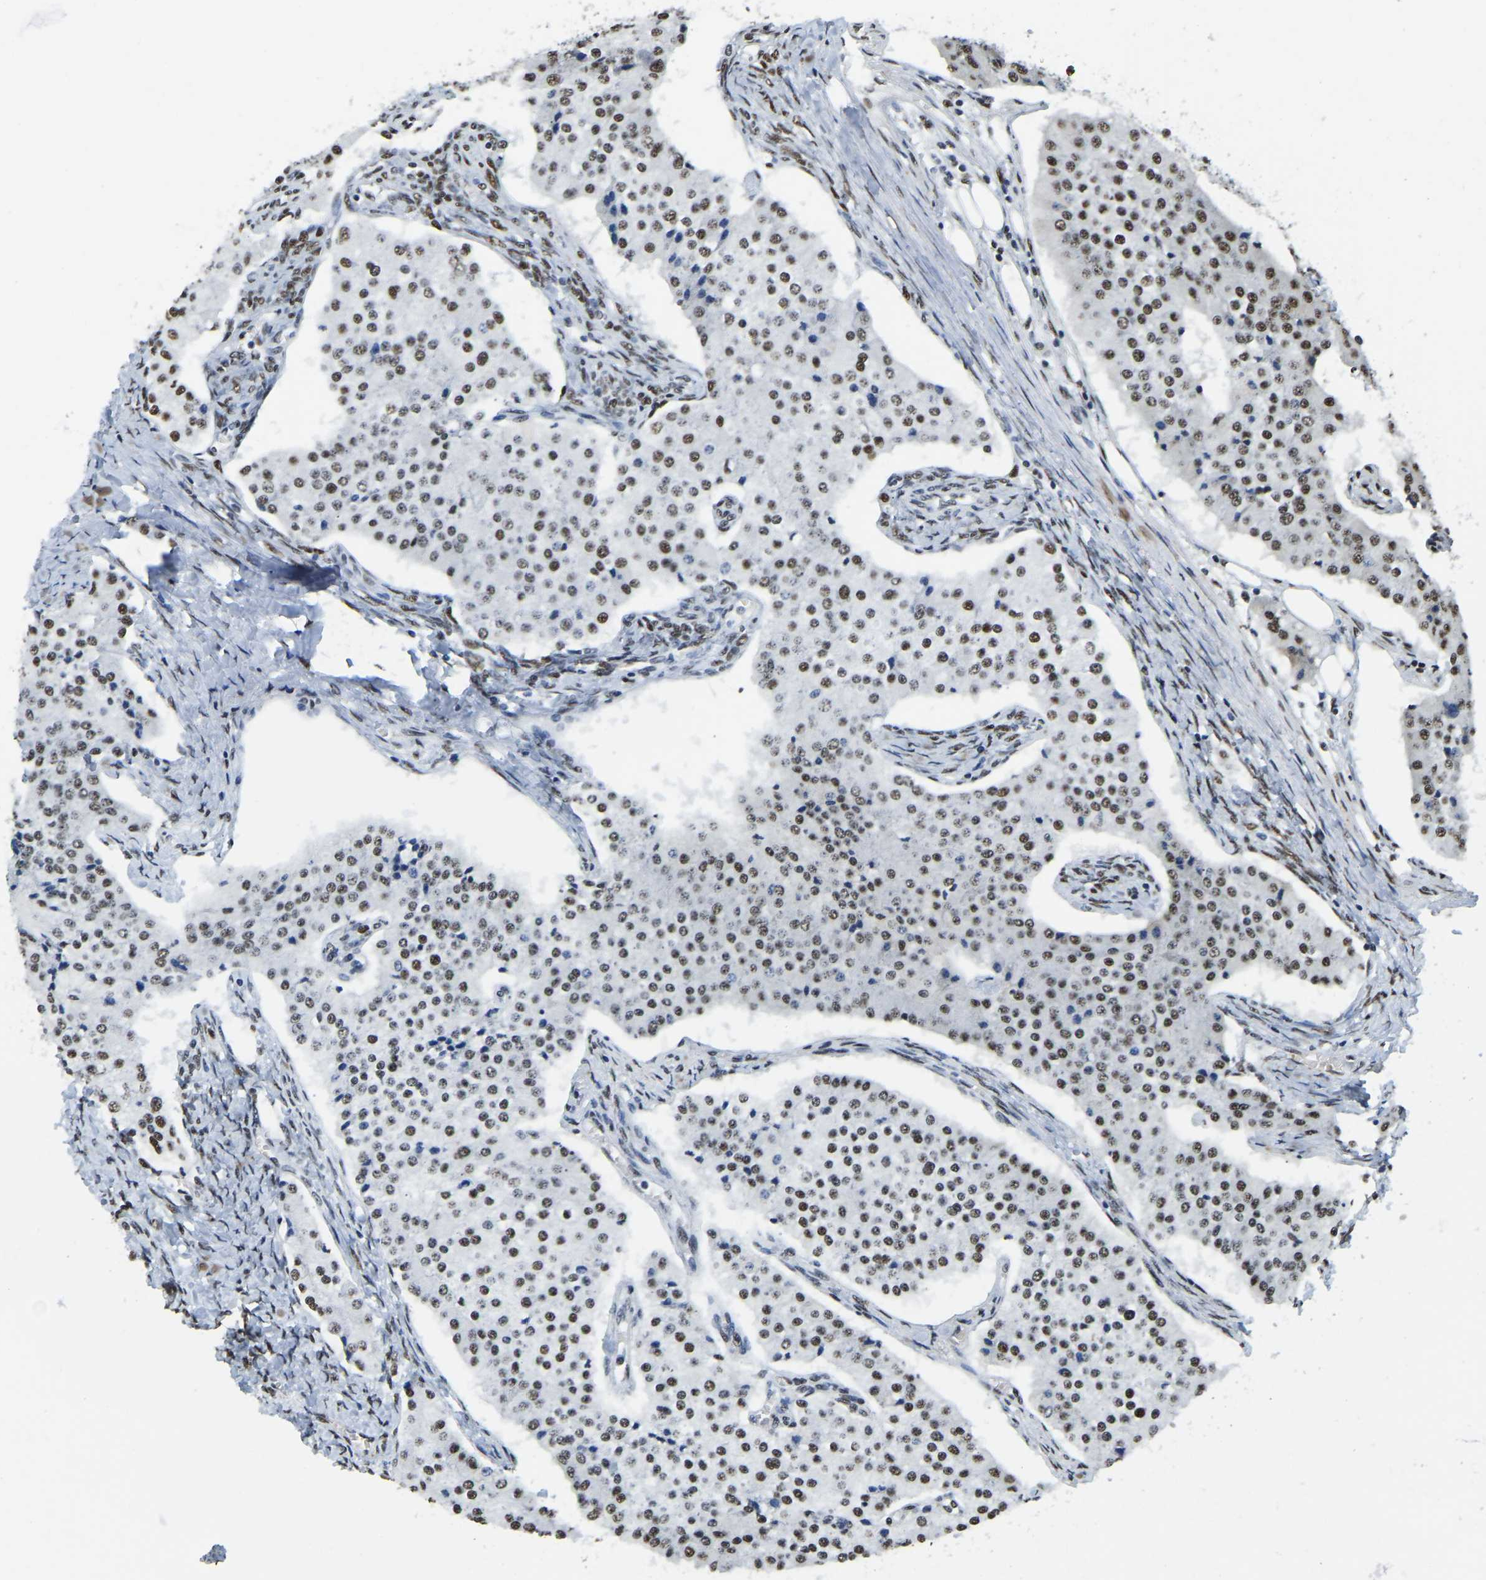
{"staining": {"intensity": "moderate", "quantity": ">75%", "location": "nuclear"}, "tissue": "carcinoid", "cell_type": "Tumor cells", "image_type": "cancer", "snomed": [{"axis": "morphology", "description": "Carcinoid, malignant, NOS"}, {"axis": "topography", "description": "Colon"}], "caption": "Immunohistochemical staining of carcinoid shows medium levels of moderate nuclear protein expression in approximately >75% of tumor cells.", "gene": "UBA1", "patient": {"sex": "female", "age": 52}}